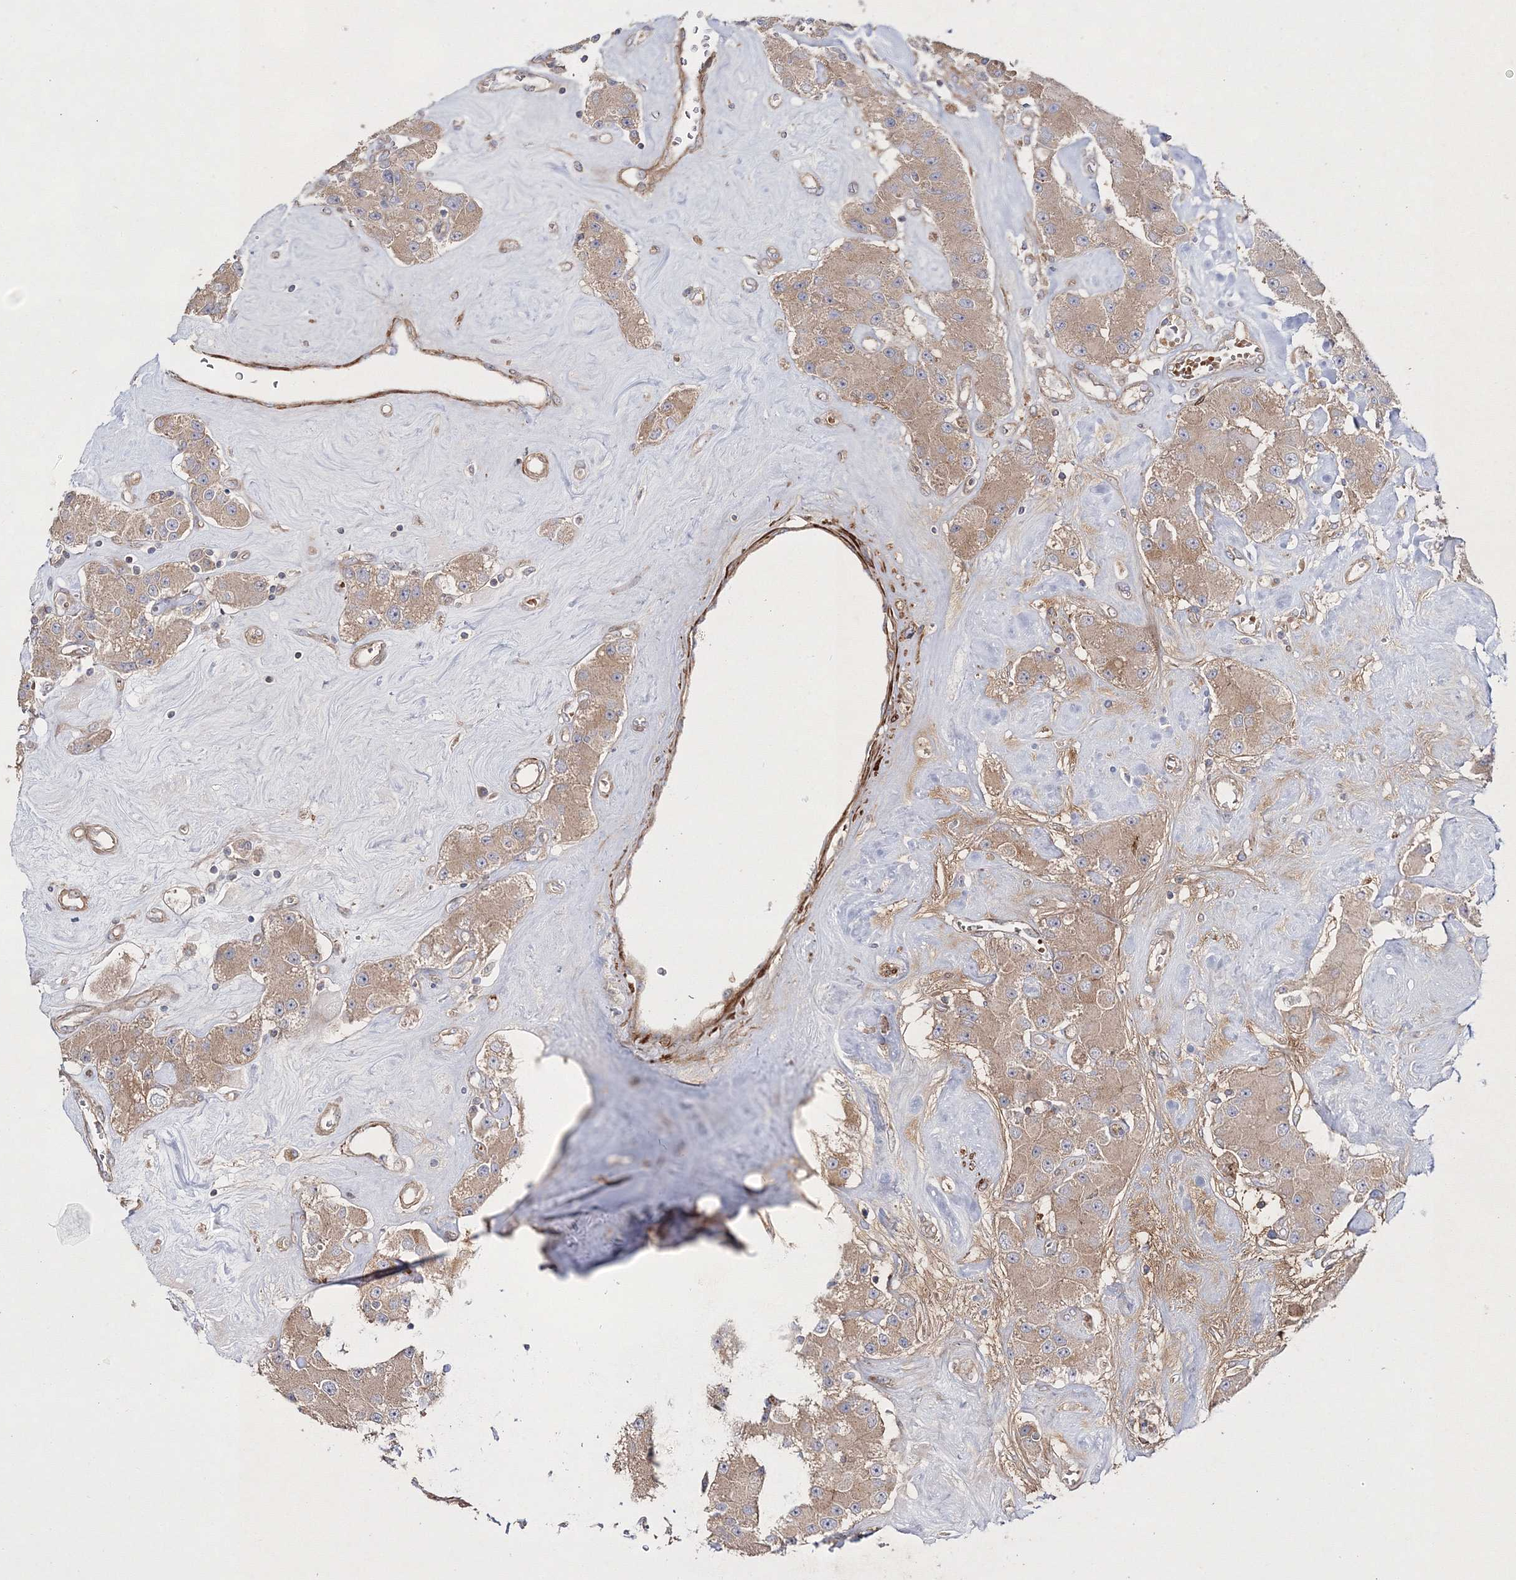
{"staining": {"intensity": "weak", "quantity": ">75%", "location": "cytoplasmic/membranous"}, "tissue": "carcinoid", "cell_type": "Tumor cells", "image_type": "cancer", "snomed": [{"axis": "morphology", "description": "Carcinoid, malignant, NOS"}, {"axis": "topography", "description": "Pancreas"}], "caption": "The micrograph reveals a brown stain indicating the presence of a protein in the cytoplasmic/membranous of tumor cells in carcinoid.", "gene": "ZSWIM6", "patient": {"sex": "male", "age": 41}}